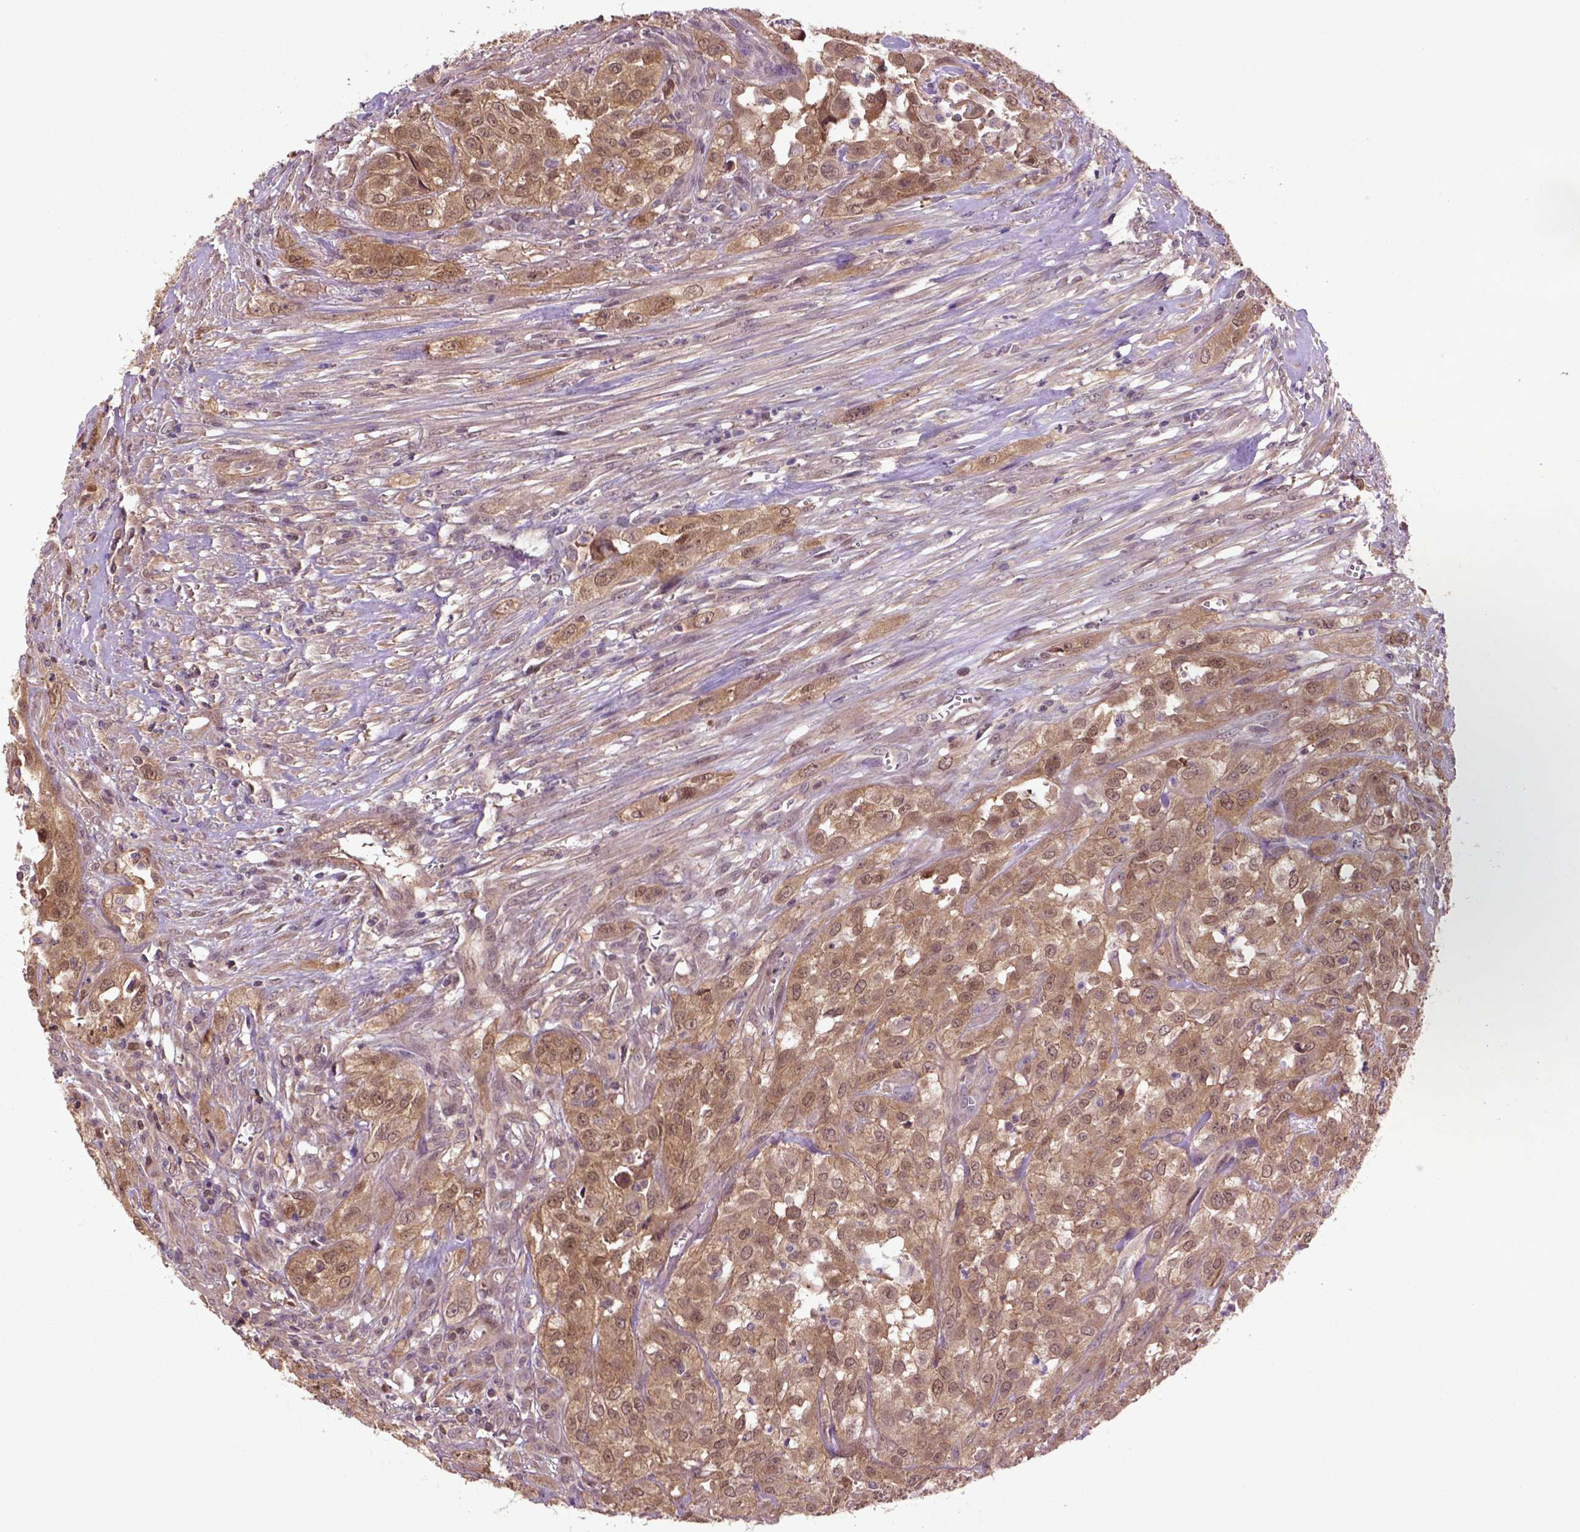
{"staining": {"intensity": "moderate", "quantity": ">75%", "location": "cytoplasmic/membranous,nuclear"}, "tissue": "urothelial cancer", "cell_type": "Tumor cells", "image_type": "cancer", "snomed": [{"axis": "morphology", "description": "Urothelial carcinoma, High grade"}, {"axis": "topography", "description": "Urinary bladder"}], "caption": "Urothelial carcinoma (high-grade) was stained to show a protein in brown. There is medium levels of moderate cytoplasmic/membranous and nuclear staining in approximately >75% of tumor cells.", "gene": "HSPBP1", "patient": {"sex": "male", "age": 67}}